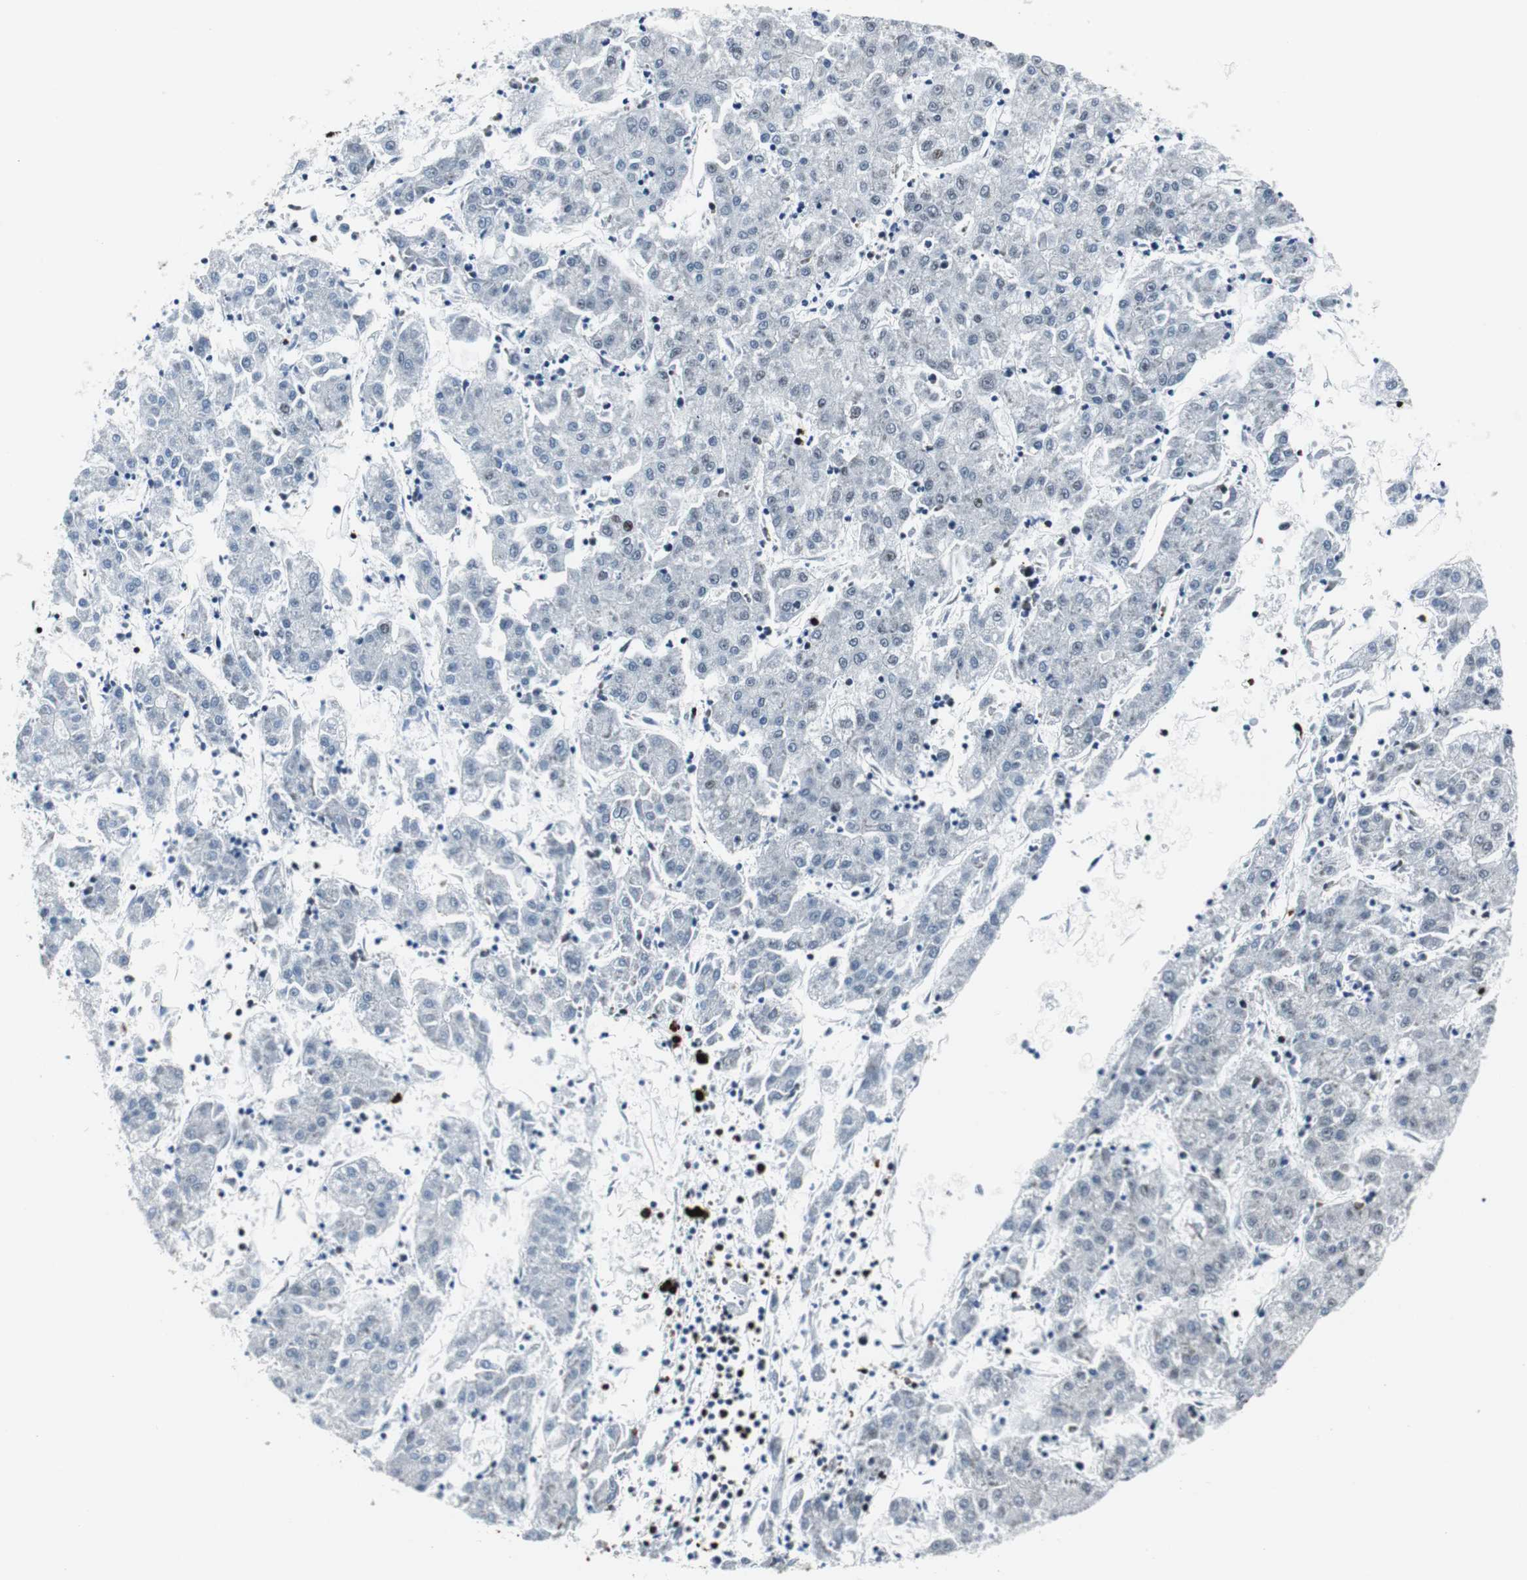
{"staining": {"intensity": "moderate", "quantity": "<25%", "location": "nuclear"}, "tissue": "liver cancer", "cell_type": "Tumor cells", "image_type": "cancer", "snomed": [{"axis": "morphology", "description": "Carcinoma, Hepatocellular, NOS"}, {"axis": "topography", "description": "Liver"}], "caption": "Hepatocellular carcinoma (liver) tissue demonstrates moderate nuclear expression in approximately <25% of tumor cells, visualized by immunohistochemistry.", "gene": "NCL", "patient": {"sex": "male", "age": 72}}